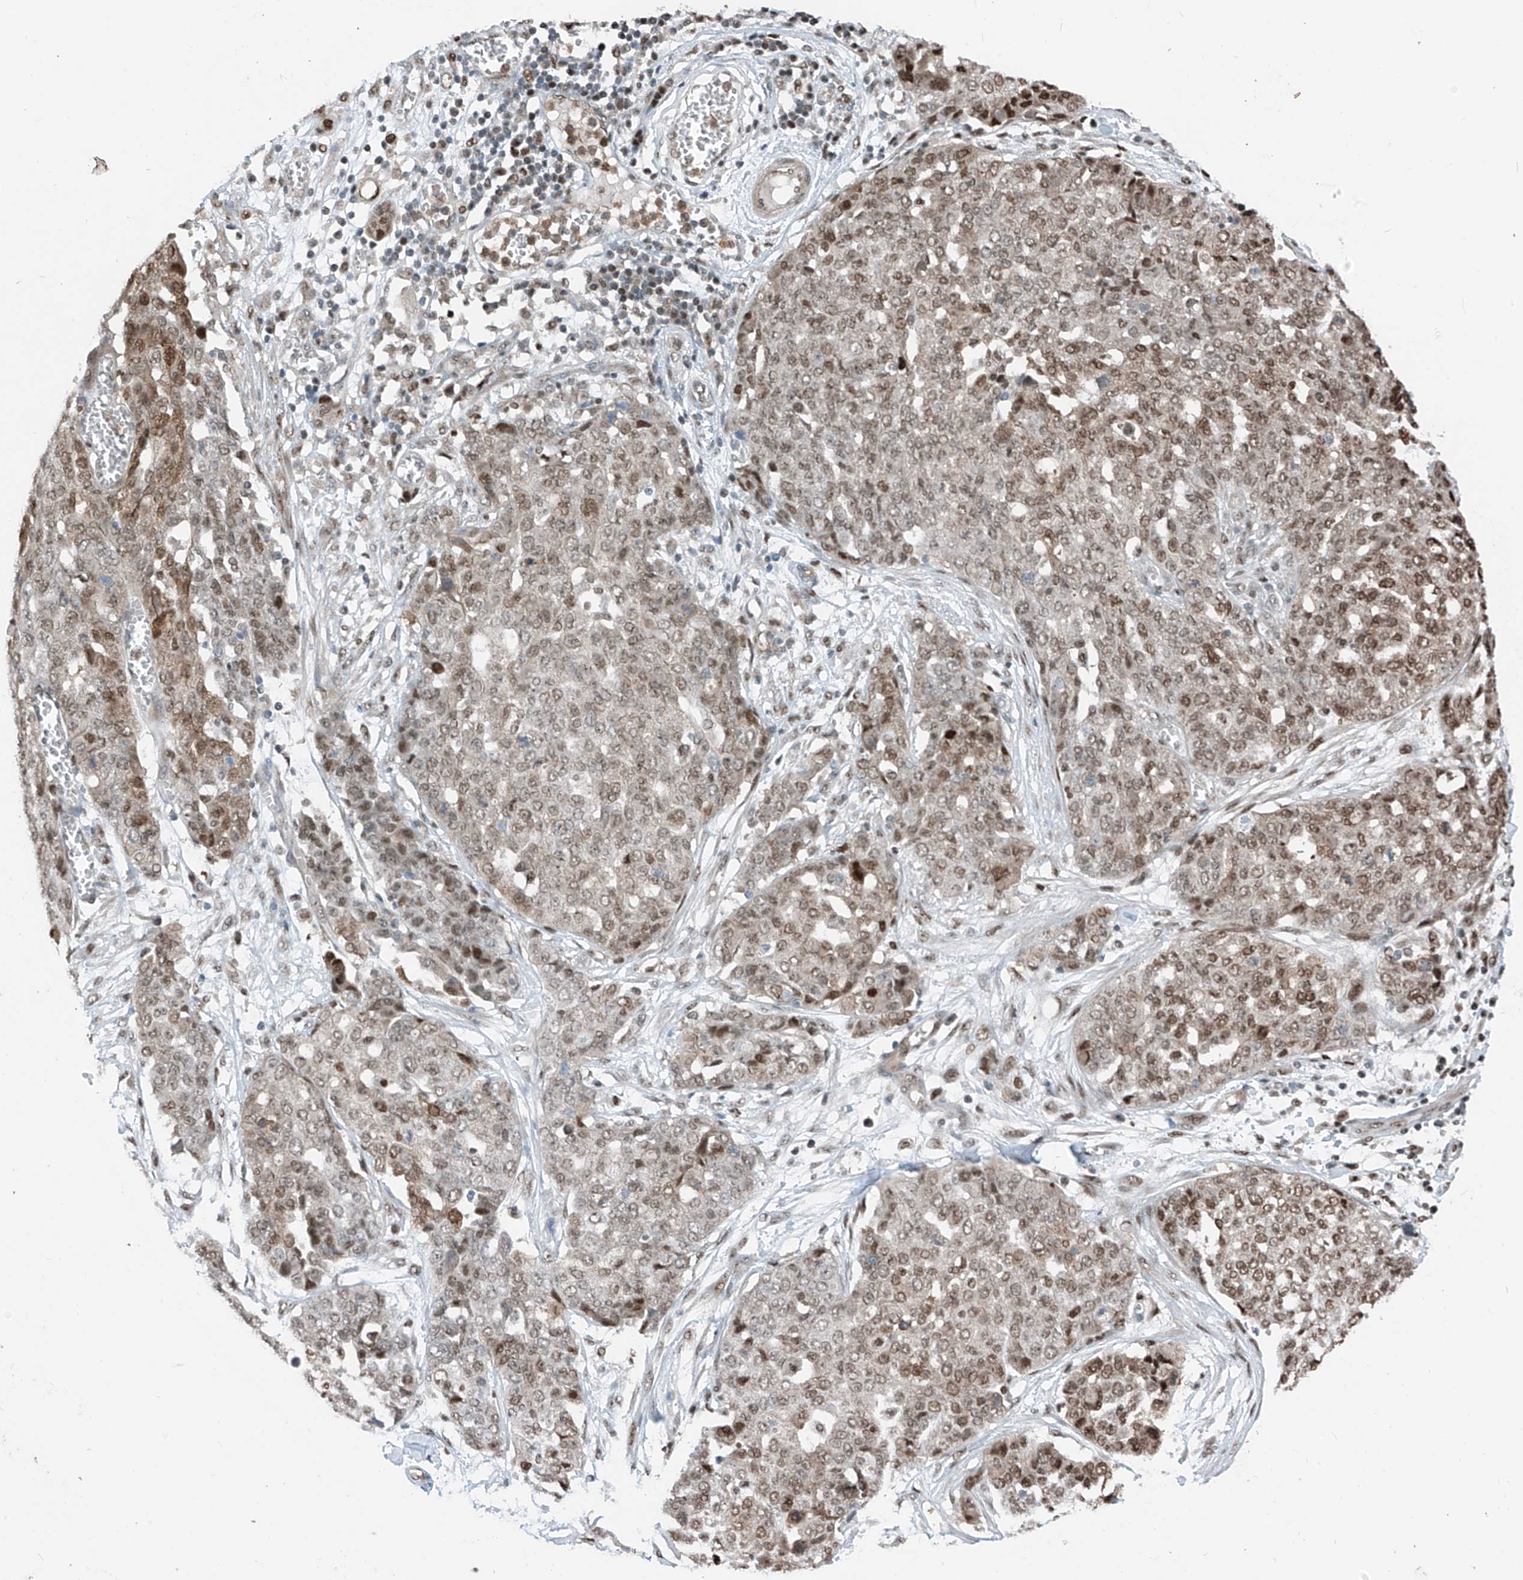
{"staining": {"intensity": "moderate", "quantity": ">75%", "location": "nuclear"}, "tissue": "ovarian cancer", "cell_type": "Tumor cells", "image_type": "cancer", "snomed": [{"axis": "morphology", "description": "Cystadenocarcinoma, serous, NOS"}, {"axis": "topography", "description": "Soft tissue"}, {"axis": "topography", "description": "Ovary"}], "caption": "Serous cystadenocarcinoma (ovarian) stained with immunohistochemistry shows moderate nuclear expression in about >75% of tumor cells. The staining was performed using DAB (3,3'-diaminobenzidine) to visualize the protein expression in brown, while the nuclei were stained in blue with hematoxylin (Magnification: 20x).", "gene": "RBP7", "patient": {"sex": "female", "age": 57}}